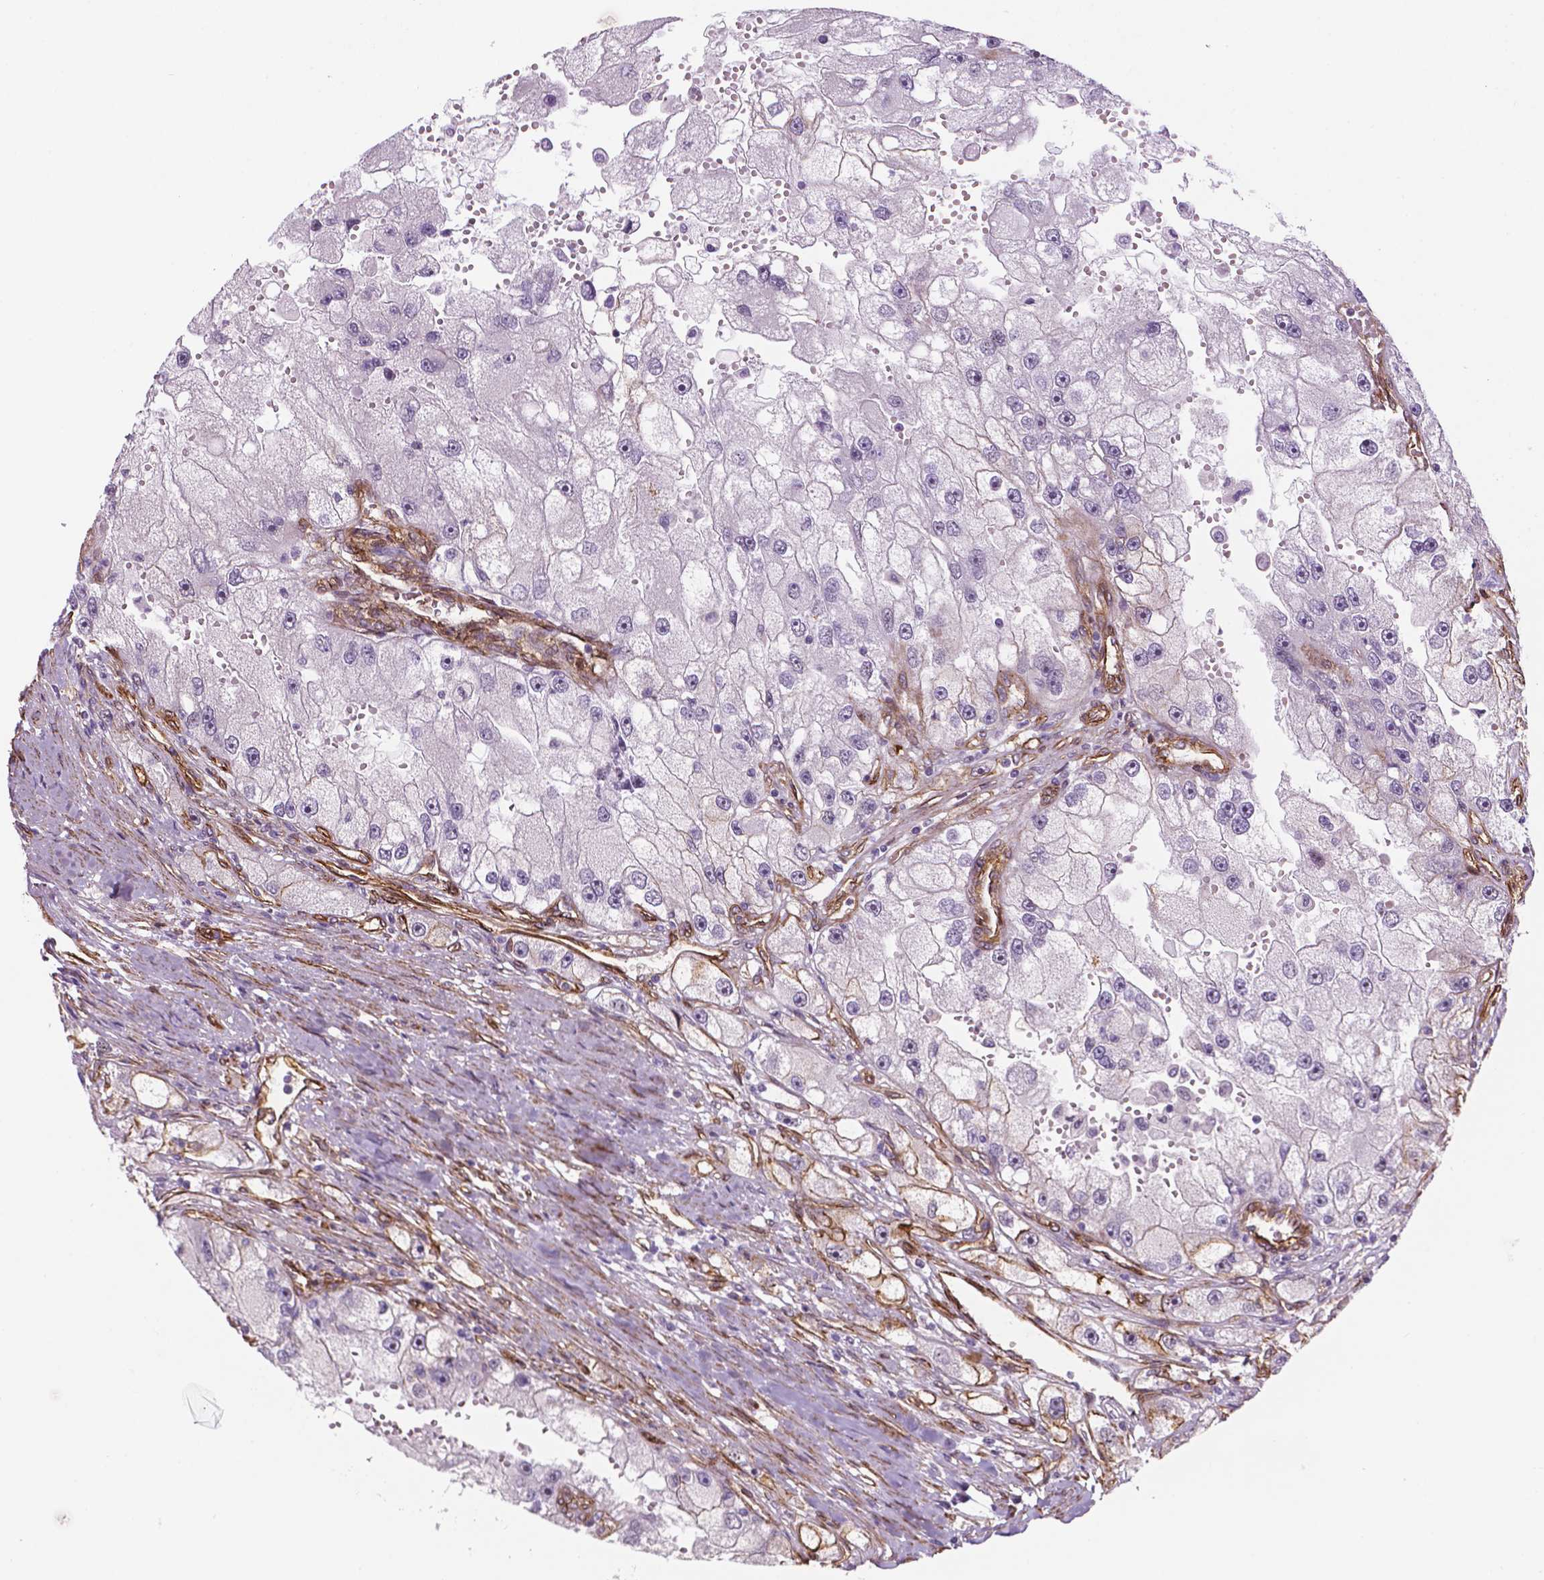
{"staining": {"intensity": "negative", "quantity": "none", "location": "none"}, "tissue": "renal cancer", "cell_type": "Tumor cells", "image_type": "cancer", "snomed": [{"axis": "morphology", "description": "Adenocarcinoma, NOS"}, {"axis": "topography", "description": "Kidney"}], "caption": "High magnification brightfield microscopy of renal adenocarcinoma stained with DAB (3,3'-diaminobenzidine) (brown) and counterstained with hematoxylin (blue): tumor cells show no significant positivity.", "gene": "EGFL8", "patient": {"sex": "male", "age": 63}}